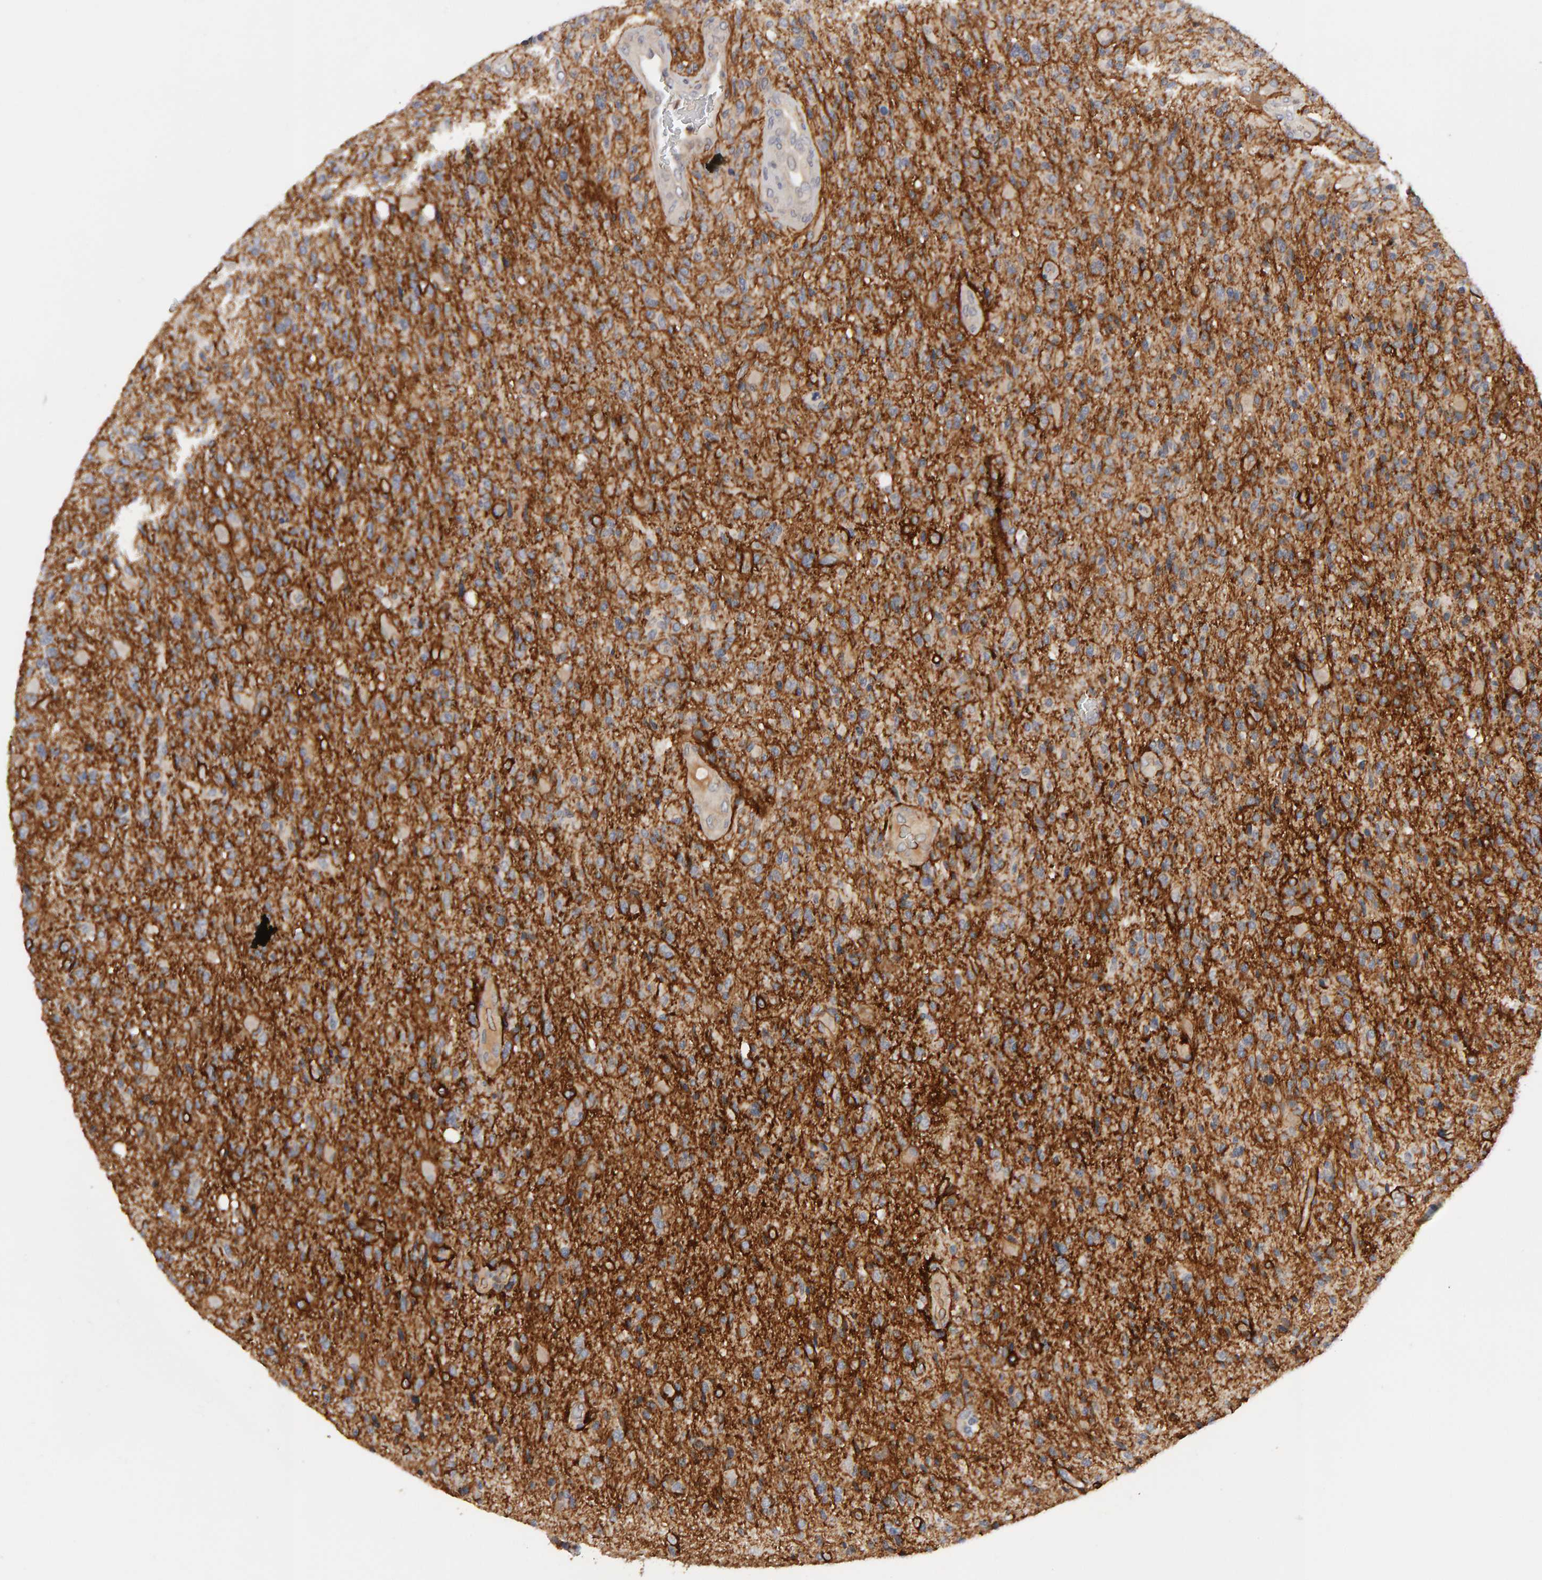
{"staining": {"intensity": "weak", "quantity": "<25%", "location": "cytoplasmic/membranous"}, "tissue": "glioma", "cell_type": "Tumor cells", "image_type": "cancer", "snomed": [{"axis": "morphology", "description": "Glioma, malignant, High grade"}, {"axis": "topography", "description": "Brain"}], "caption": "High power microscopy micrograph of an immunohistochemistry (IHC) photomicrograph of glioma, revealing no significant staining in tumor cells.", "gene": "NUDCD1", "patient": {"sex": "male", "age": 72}}